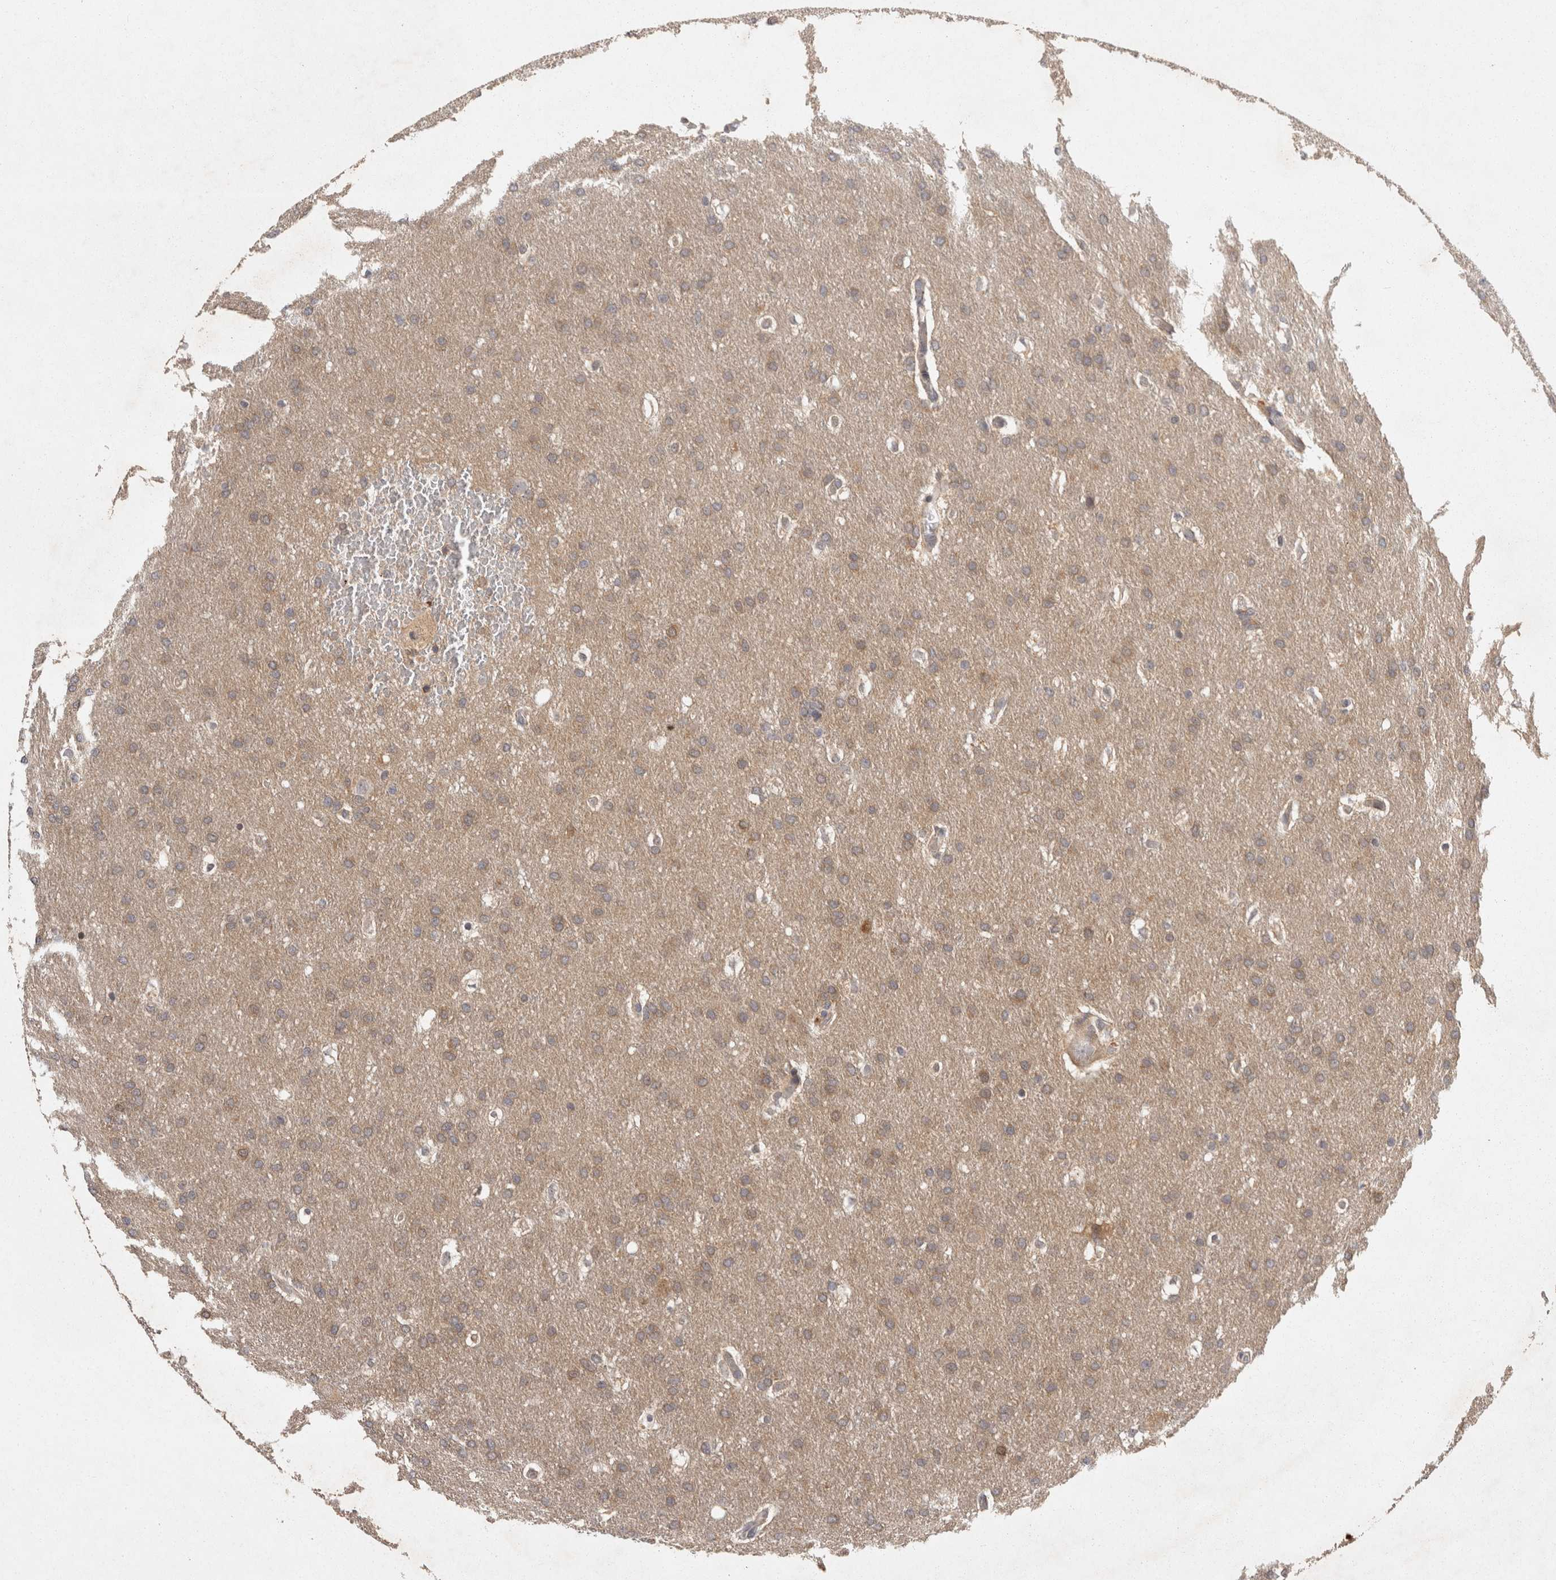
{"staining": {"intensity": "weak", "quantity": ">75%", "location": "cytoplasmic/membranous"}, "tissue": "glioma", "cell_type": "Tumor cells", "image_type": "cancer", "snomed": [{"axis": "morphology", "description": "Glioma, malignant, Low grade"}, {"axis": "topography", "description": "Brain"}], "caption": "A brown stain labels weak cytoplasmic/membranous expression of a protein in human malignant glioma (low-grade) tumor cells. Immunohistochemistry (ihc) stains the protein of interest in brown and the nuclei are stained blue.", "gene": "ACAT2", "patient": {"sex": "female", "age": 37}}